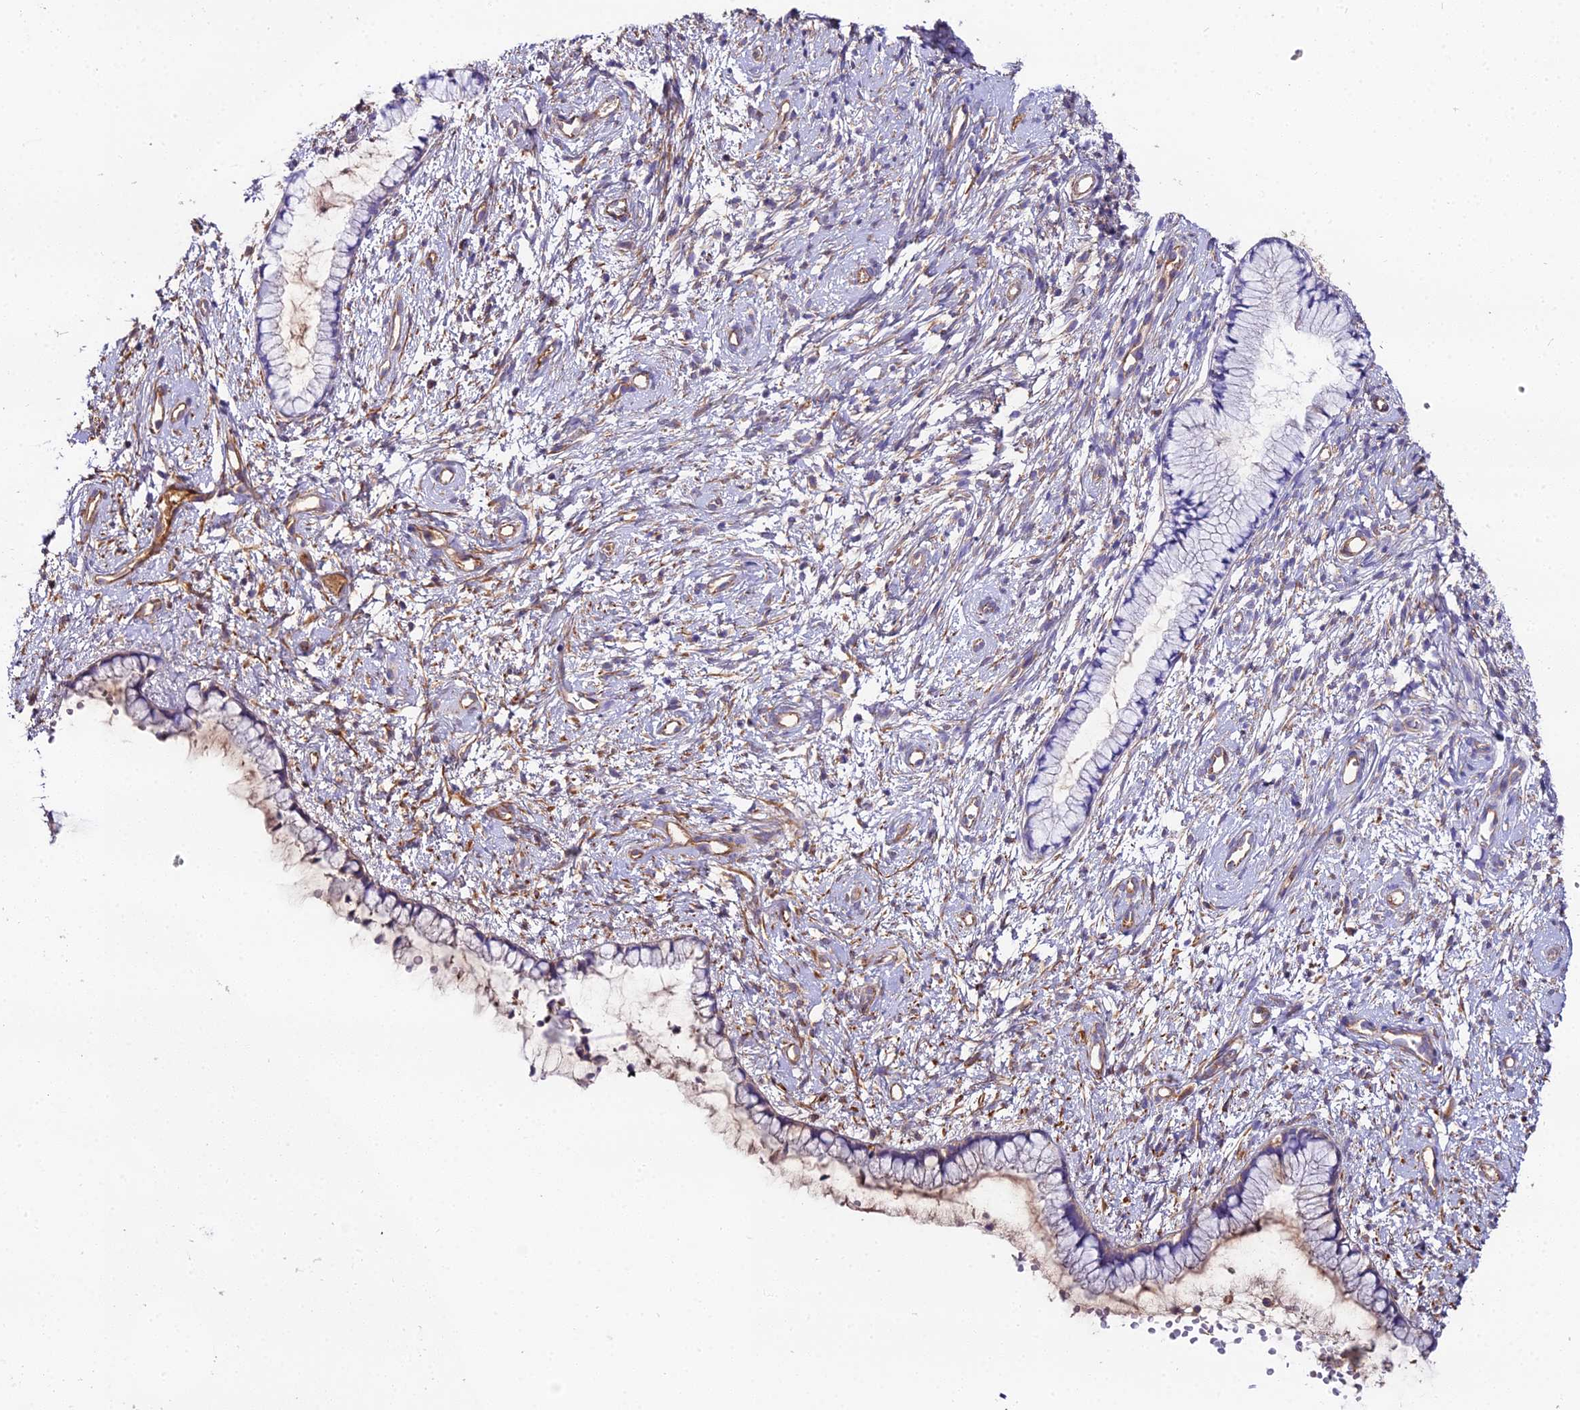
{"staining": {"intensity": "negative", "quantity": "none", "location": "none"}, "tissue": "cervix", "cell_type": "Glandular cells", "image_type": "normal", "snomed": [{"axis": "morphology", "description": "Normal tissue, NOS"}, {"axis": "topography", "description": "Cervix"}], "caption": "Immunohistochemical staining of benign cervix reveals no significant positivity in glandular cells.", "gene": "BEX4", "patient": {"sex": "female", "age": 57}}